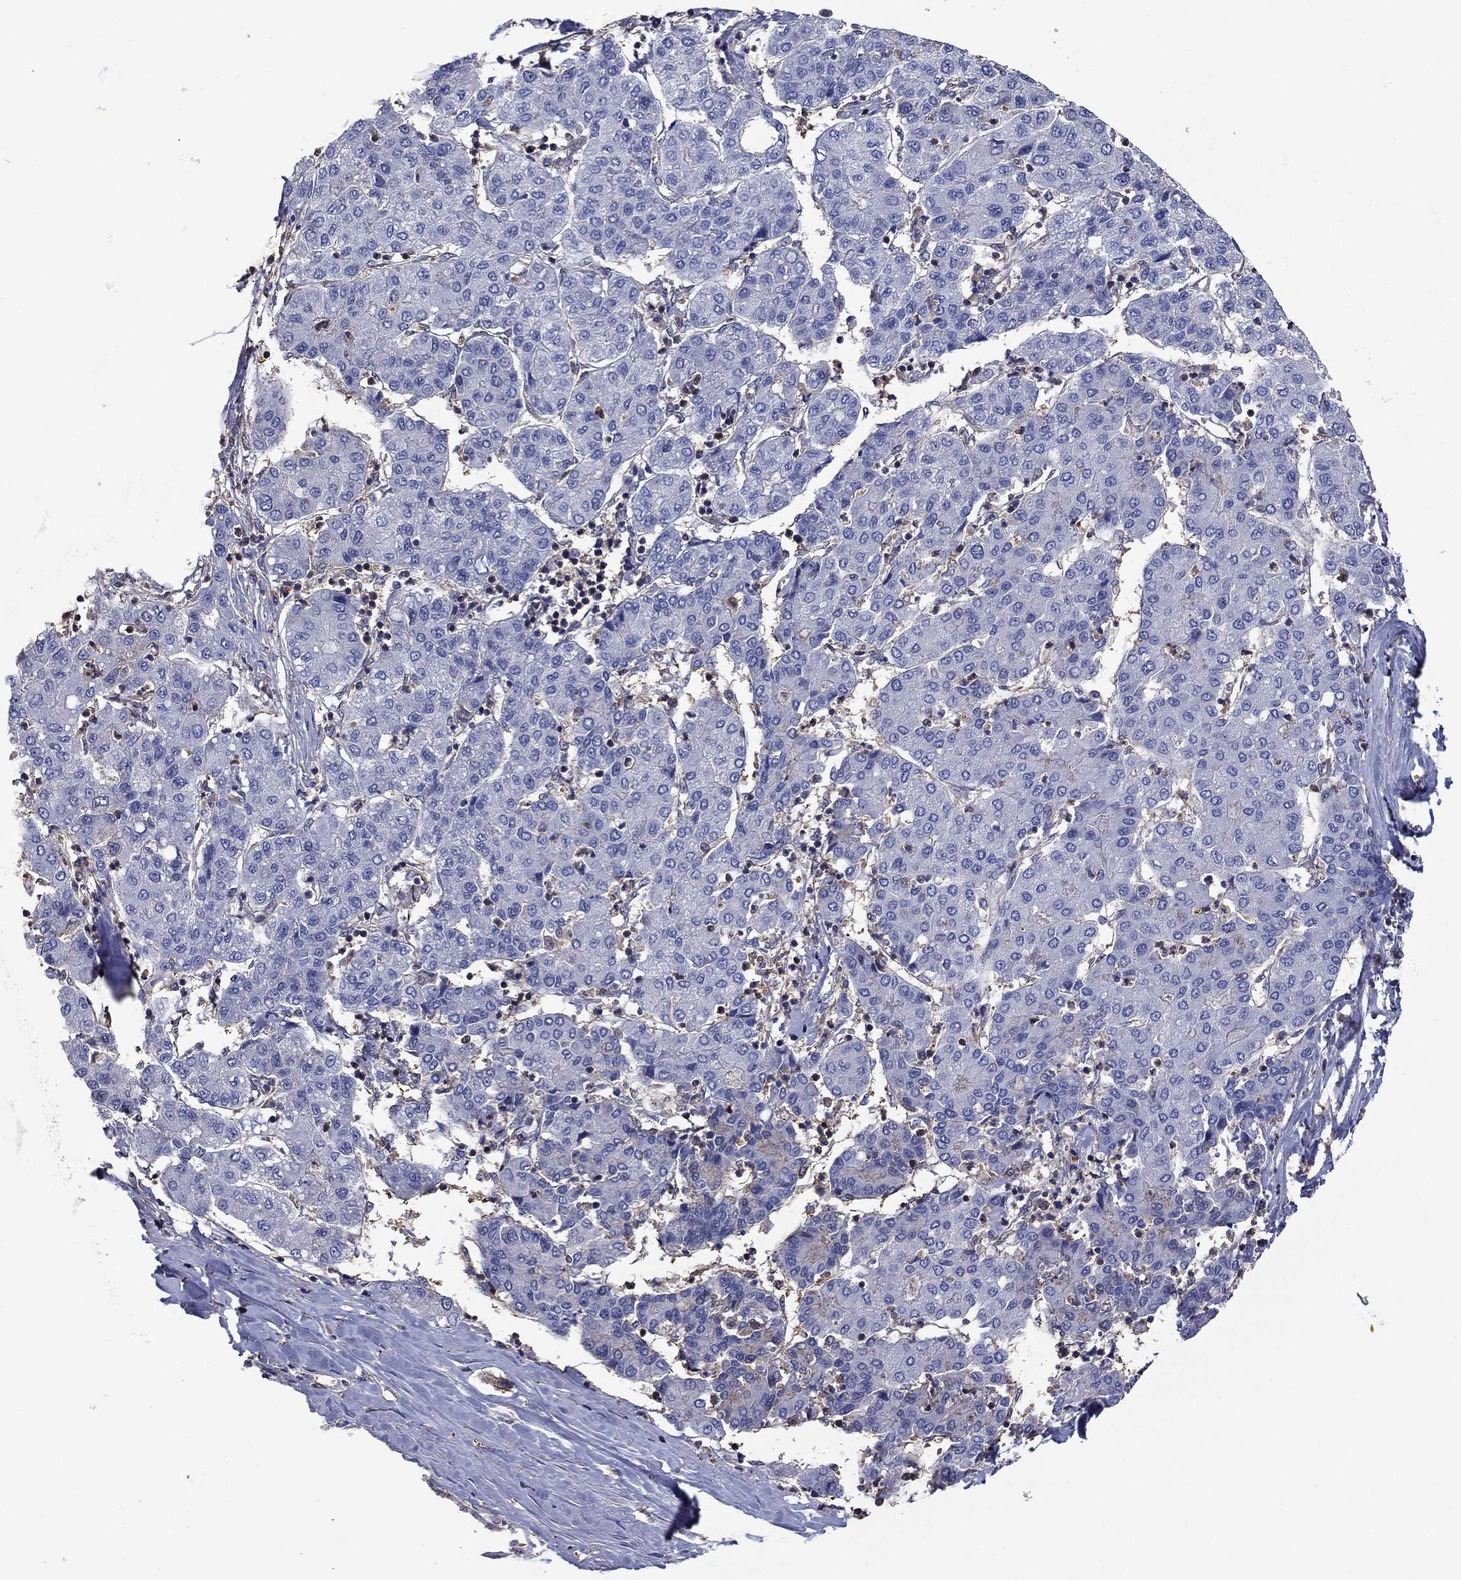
{"staining": {"intensity": "negative", "quantity": "none", "location": "none"}, "tissue": "liver cancer", "cell_type": "Tumor cells", "image_type": "cancer", "snomed": [{"axis": "morphology", "description": "Carcinoma, Hepatocellular, NOS"}, {"axis": "topography", "description": "Liver"}], "caption": "Immunohistochemical staining of liver cancer (hepatocellular carcinoma) demonstrates no significant positivity in tumor cells.", "gene": "DVL1", "patient": {"sex": "male", "age": 65}}